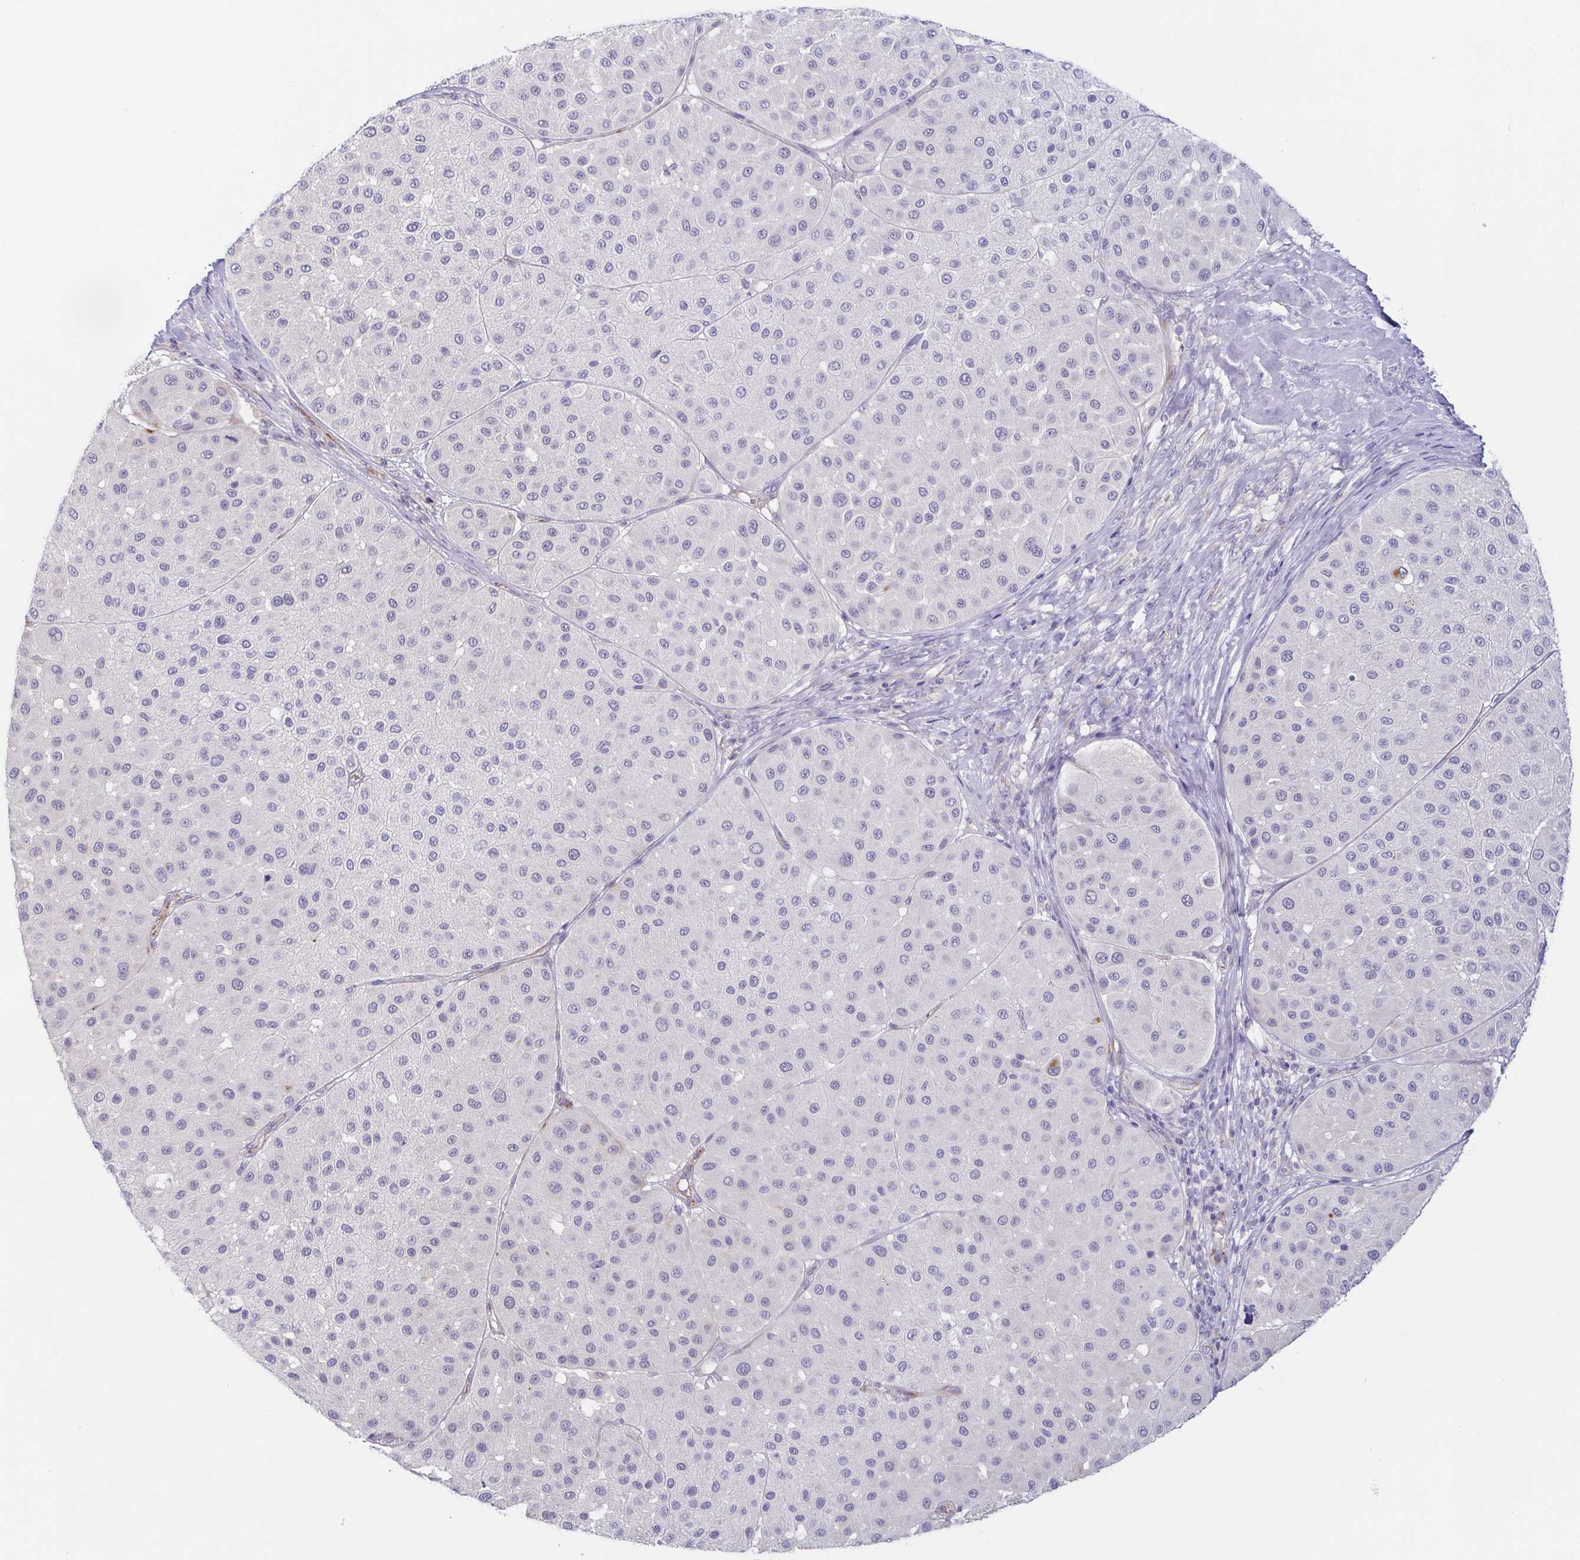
{"staining": {"intensity": "negative", "quantity": "none", "location": "none"}, "tissue": "melanoma", "cell_type": "Tumor cells", "image_type": "cancer", "snomed": [{"axis": "morphology", "description": "Malignant melanoma, Metastatic site"}, {"axis": "topography", "description": "Smooth muscle"}], "caption": "Immunohistochemistry histopathology image of melanoma stained for a protein (brown), which demonstrates no positivity in tumor cells.", "gene": "COL17A1", "patient": {"sex": "male", "age": 41}}